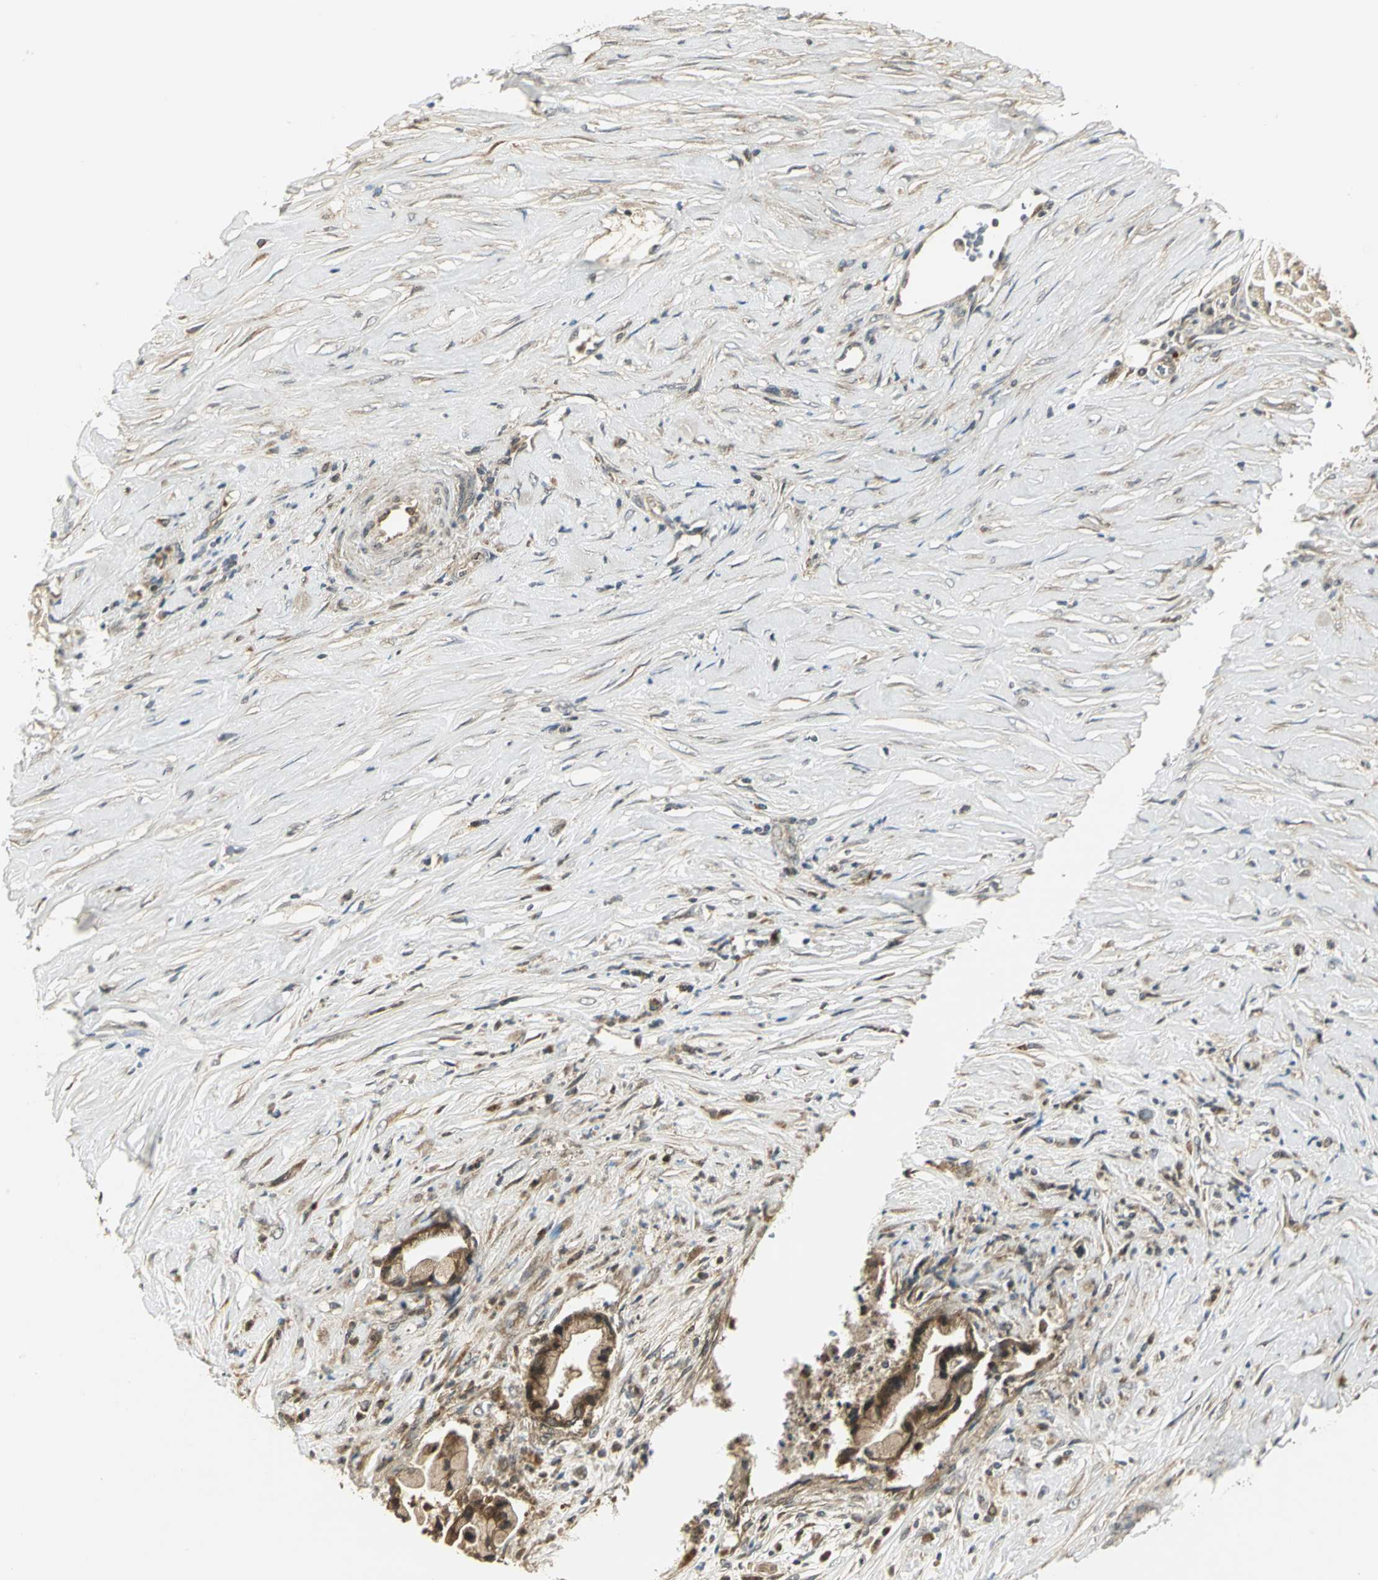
{"staining": {"intensity": "strong", "quantity": ">75%", "location": "cytoplasmic/membranous"}, "tissue": "pancreatic cancer", "cell_type": "Tumor cells", "image_type": "cancer", "snomed": [{"axis": "morphology", "description": "Adenocarcinoma, NOS"}, {"axis": "topography", "description": "Pancreas"}], "caption": "Adenocarcinoma (pancreatic) tissue shows strong cytoplasmic/membranous positivity in approximately >75% of tumor cells, visualized by immunohistochemistry. Immunohistochemistry stains the protein of interest in brown and the nuclei are stained blue.", "gene": "MAPK8IP3", "patient": {"sex": "female", "age": 59}}